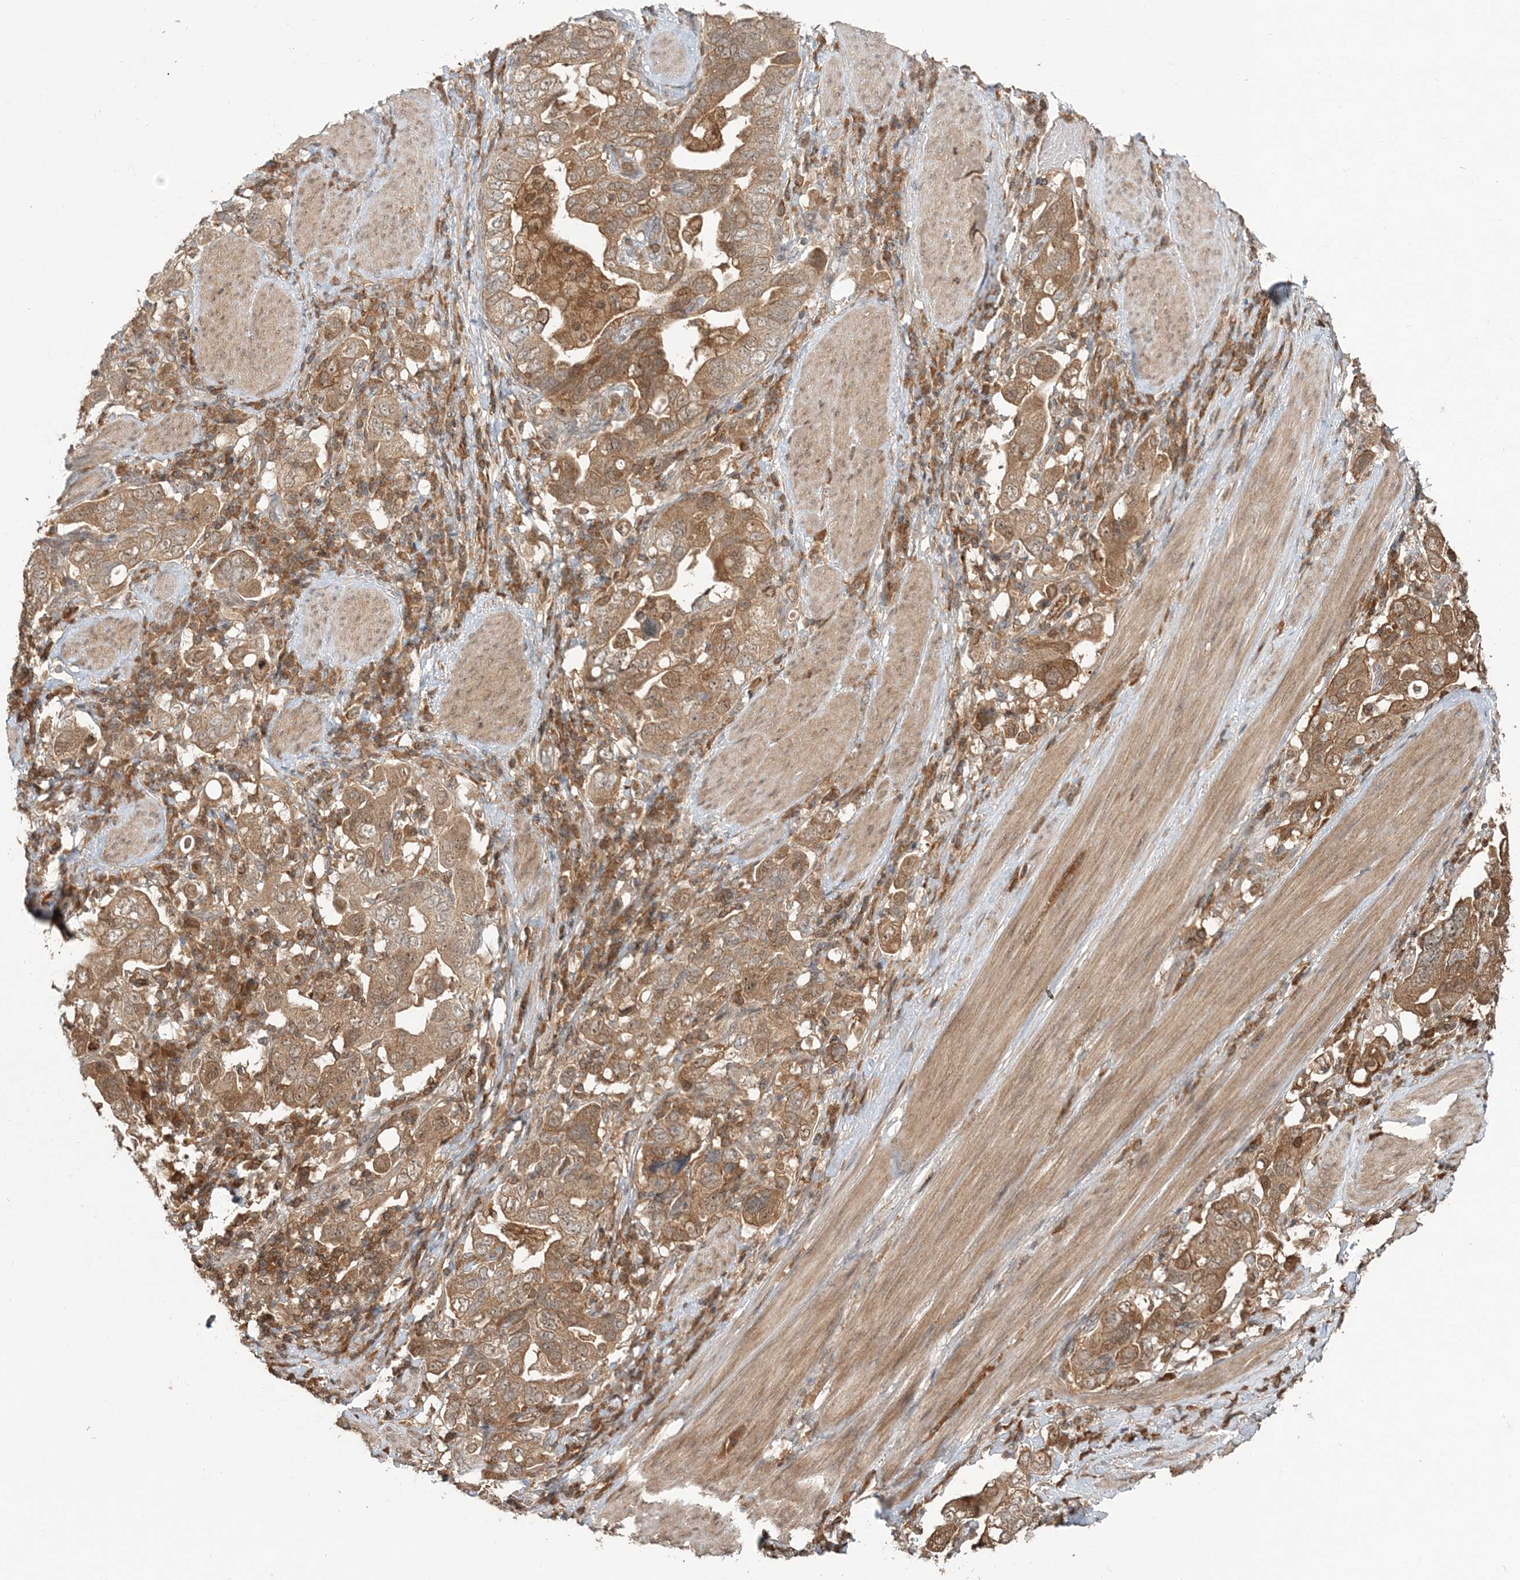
{"staining": {"intensity": "moderate", "quantity": ">75%", "location": "cytoplasmic/membranous"}, "tissue": "stomach cancer", "cell_type": "Tumor cells", "image_type": "cancer", "snomed": [{"axis": "morphology", "description": "Adenocarcinoma, NOS"}, {"axis": "topography", "description": "Stomach, upper"}], "caption": "About >75% of tumor cells in stomach adenocarcinoma exhibit moderate cytoplasmic/membranous protein positivity as visualized by brown immunohistochemical staining.", "gene": "CAB39", "patient": {"sex": "male", "age": 62}}